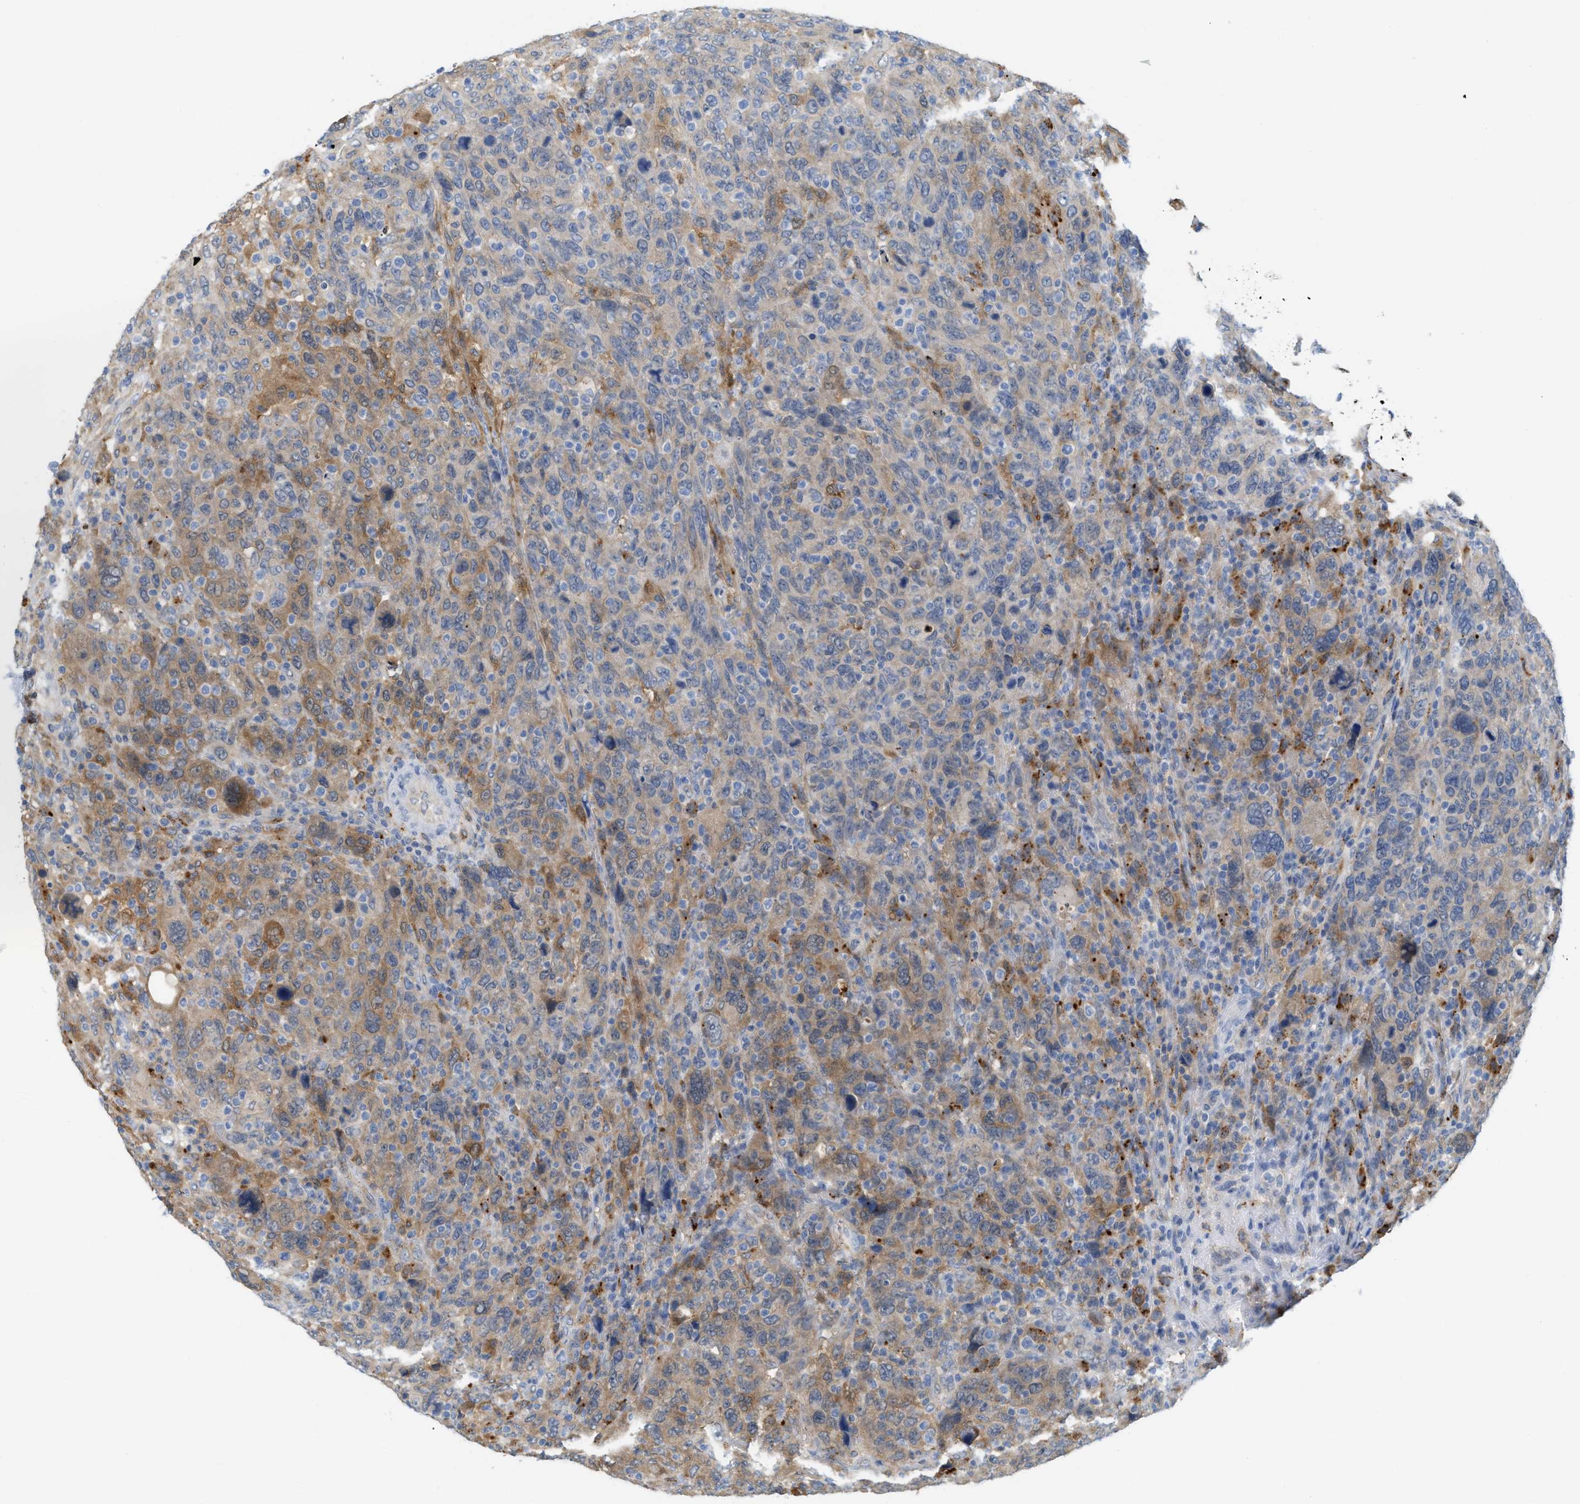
{"staining": {"intensity": "moderate", "quantity": "25%-75%", "location": "cytoplasmic/membranous"}, "tissue": "breast cancer", "cell_type": "Tumor cells", "image_type": "cancer", "snomed": [{"axis": "morphology", "description": "Duct carcinoma"}, {"axis": "topography", "description": "Breast"}], "caption": "The histopathology image reveals immunohistochemical staining of infiltrating ductal carcinoma (breast). There is moderate cytoplasmic/membranous positivity is present in approximately 25%-75% of tumor cells. The staining is performed using DAB (3,3'-diaminobenzidine) brown chromogen to label protein expression. The nuclei are counter-stained blue using hematoxylin.", "gene": "CSTB", "patient": {"sex": "female", "age": 37}}